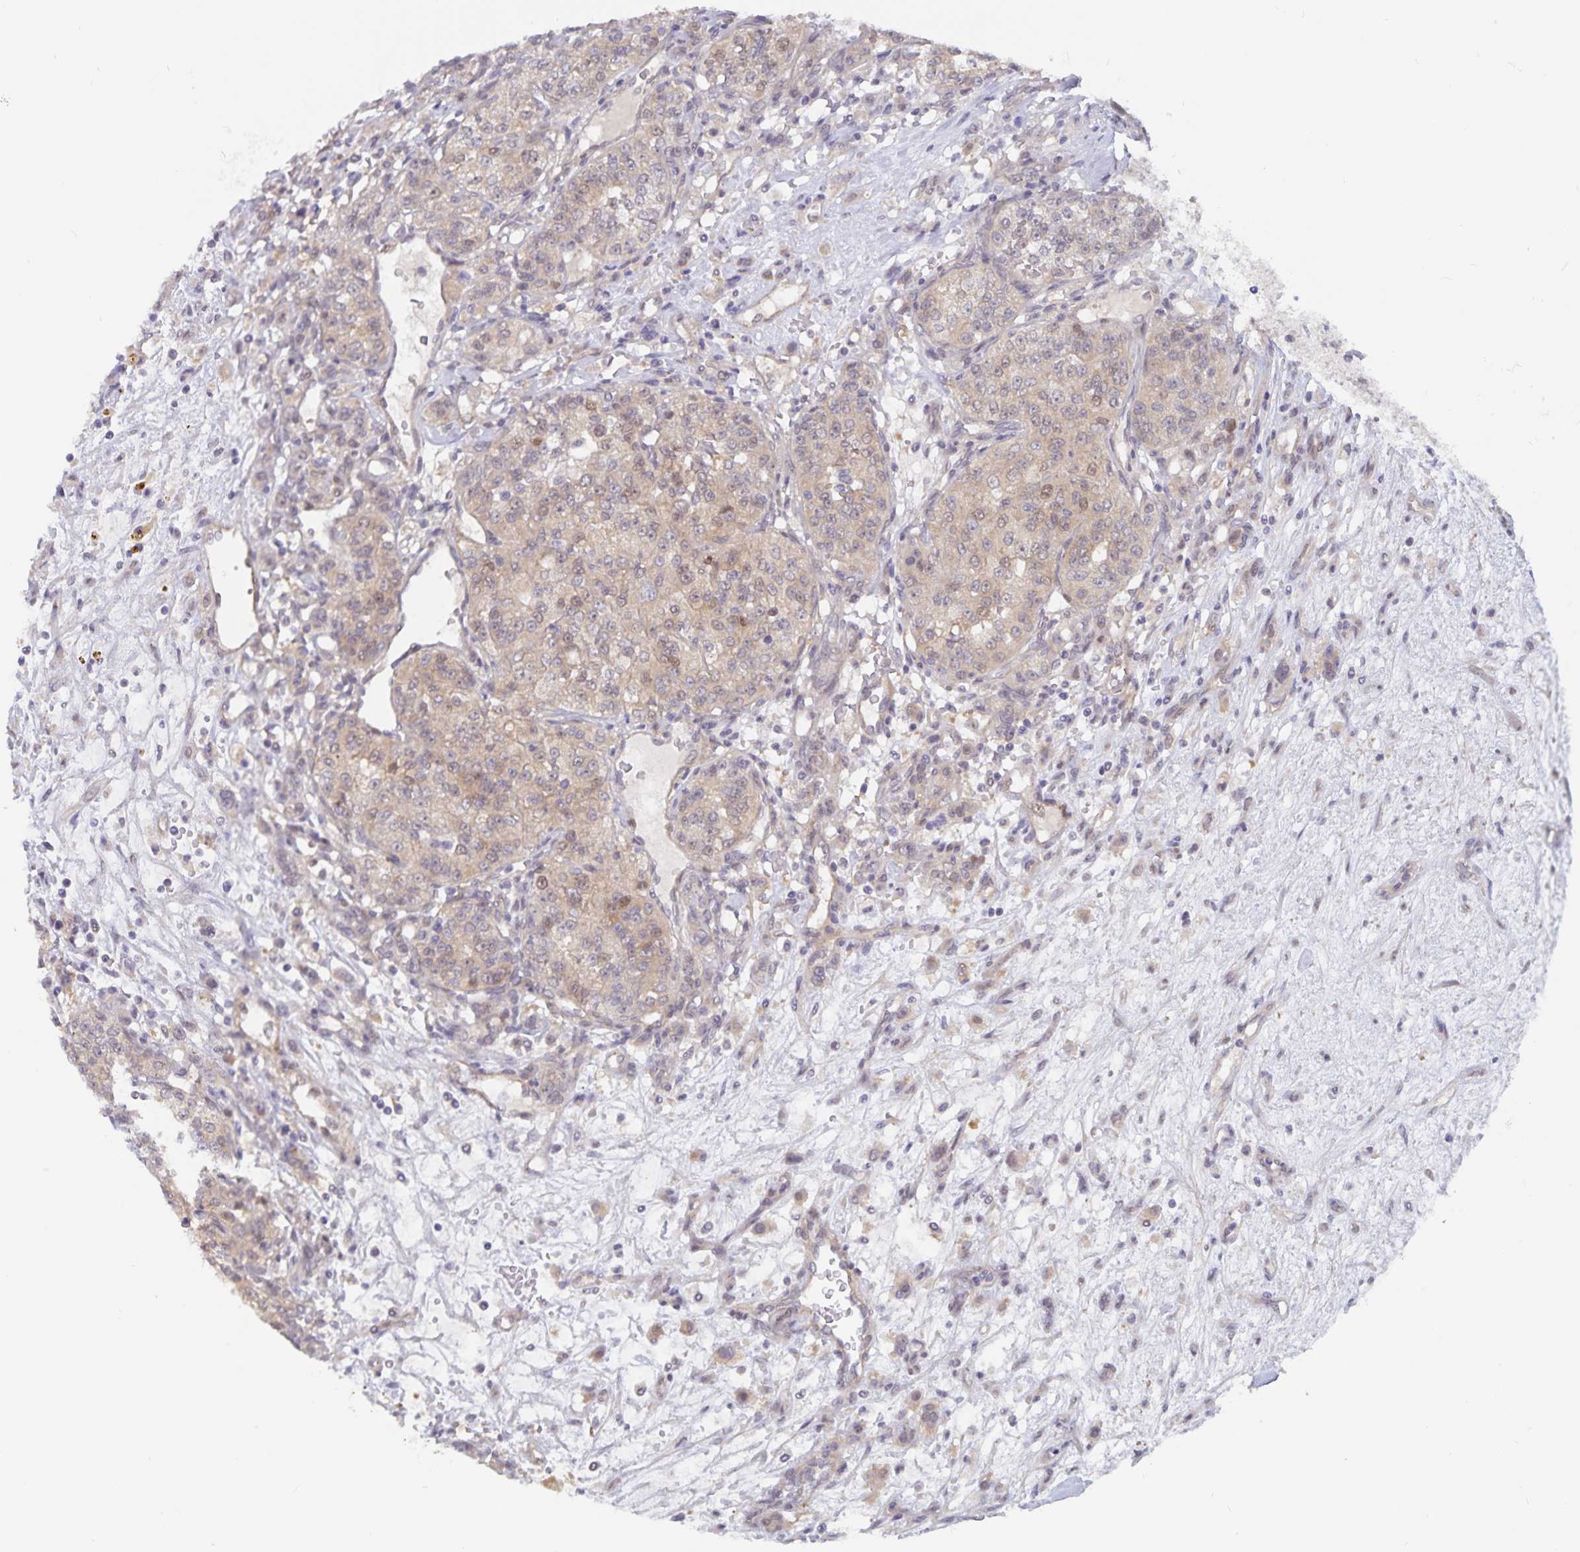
{"staining": {"intensity": "weak", "quantity": "25%-75%", "location": "cytoplasmic/membranous,nuclear"}, "tissue": "renal cancer", "cell_type": "Tumor cells", "image_type": "cancer", "snomed": [{"axis": "morphology", "description": "Adenocarcinoma, NOS"}, {"axis": "topography", "description": "Kidney"}], "caption": "Immunohistochemical staining of adenocarcinoma (renal) demonstrates low levels of weak cytoplasmic/membranous and nuclear protein staining in approximately 25%-75% of tumor cells.", "gene": "BAG6", "patient": {"sex": "female", "age": 63}}